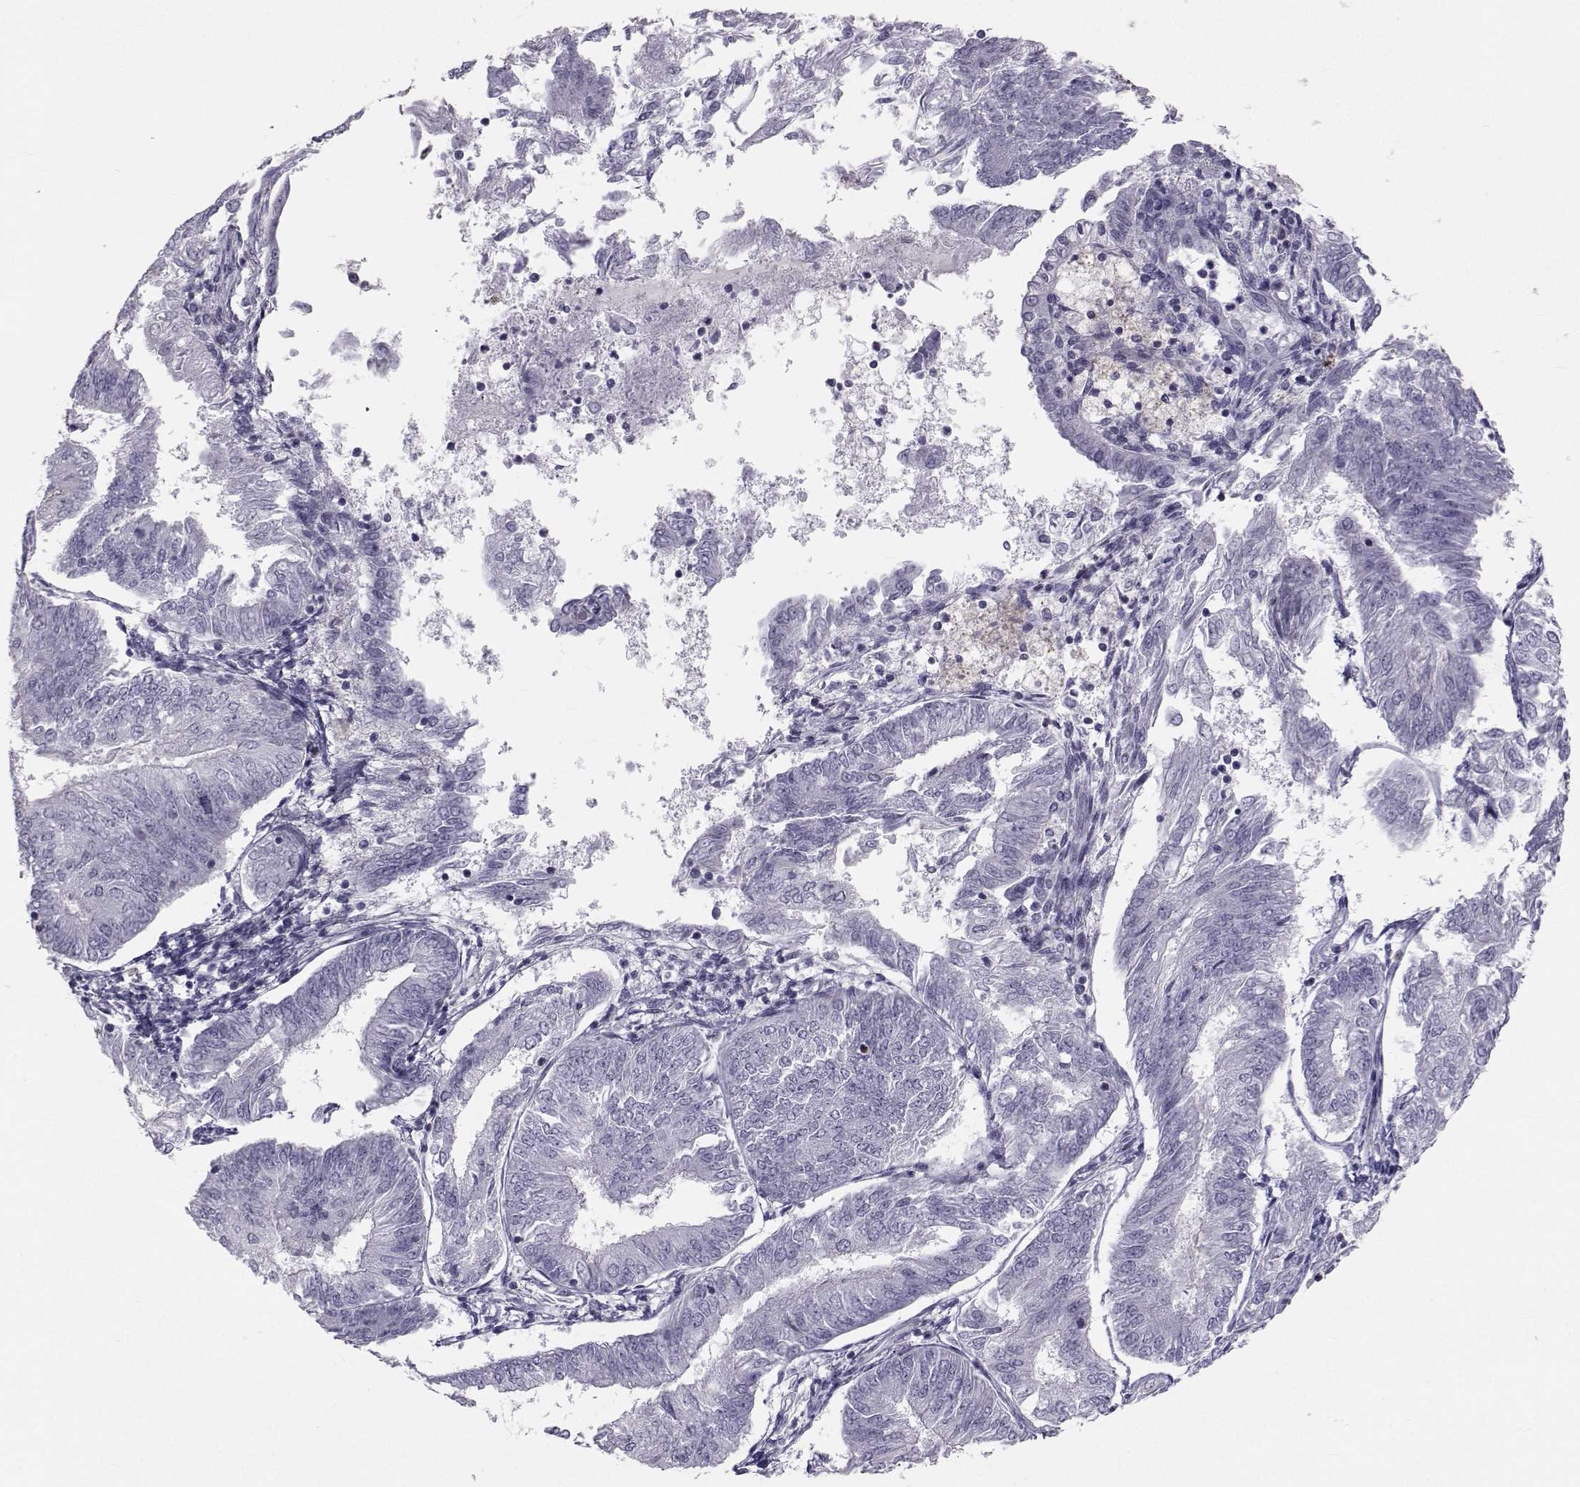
{"staining": {"intensity": "negative", "quantity": "none", "location": "none"}, "tissue": "endometrial cancer", "cell_type": "Tumor cells", "image_type": "cancer", "snomed": [{"axis": "morphology", "description": "Adenocarcinoma, NOS"}, {"axis": "topography", "description": "Endometrium"}], "caption": "IHC image of neoplastic tissue: human endometrial cancer (adenocarcinoma) stained with DAB exhibits no significant protein expression in tumor cells.", "gene": "GARIN3", "patient": {"sex": "female", "age": 58}}